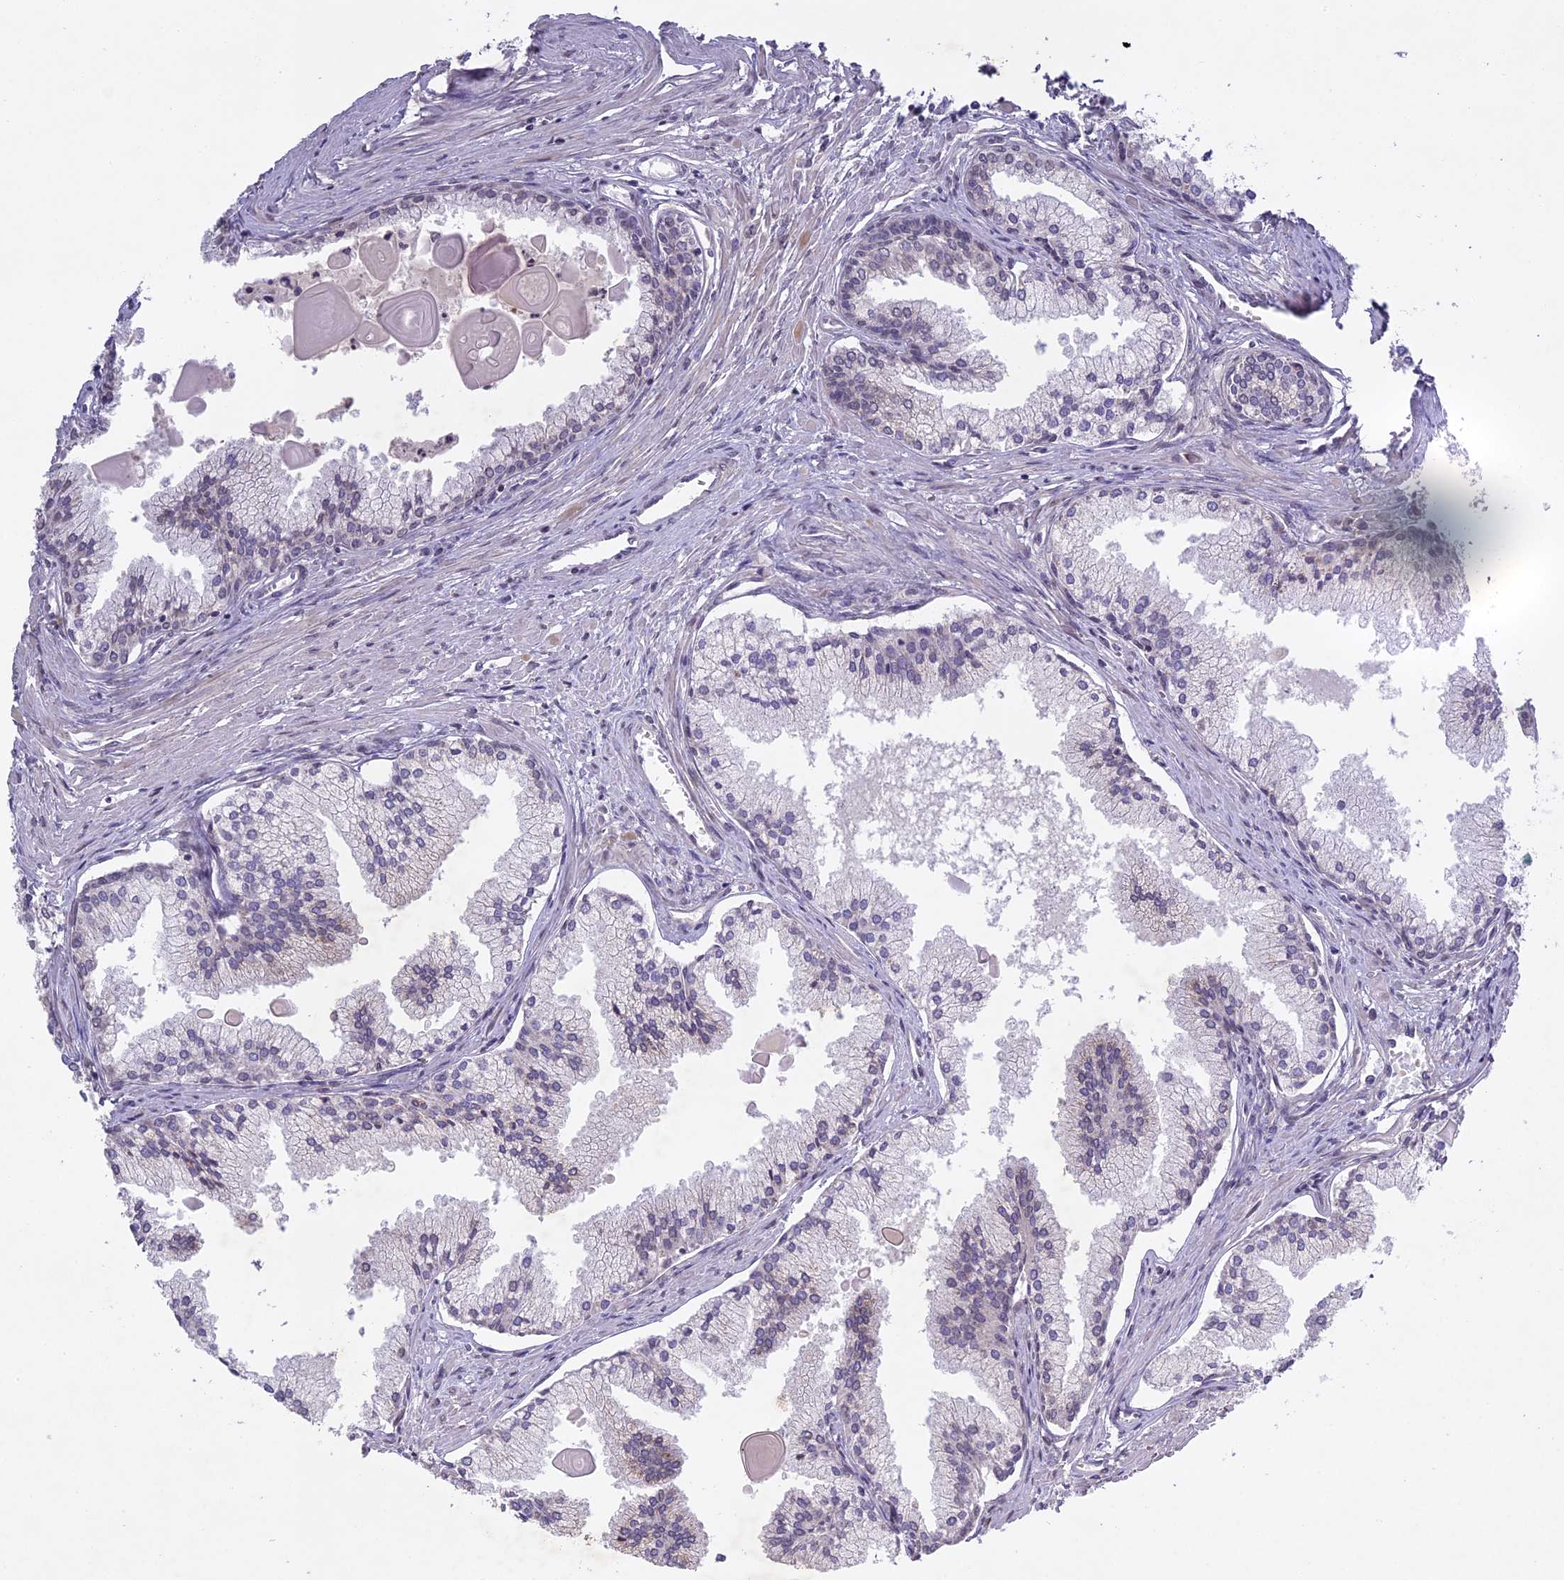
{"staining": {"intensity": "negative", "quantity": "none", "location": "none"}, "tissue": "prostate cancer", "cell_type": "Tumor cells", "image_type": "cancer", "snomed": [{"axis": "morphology", "description": "Adenocarcinoma, High grade"}, {"axis": "topography", "description": "Prostate"}], "caption": "DAB immunohistochemical staining of prostate cancer exhibits no significant positivity in tumor cells. Brightfield microscopy of immunohistochemistry (IHC) stained with DAB (brown) and hematoxylin (blue), captured at high magnification.", "gene": "ERG28", "patient": {"sex": "male", "age": 68}}